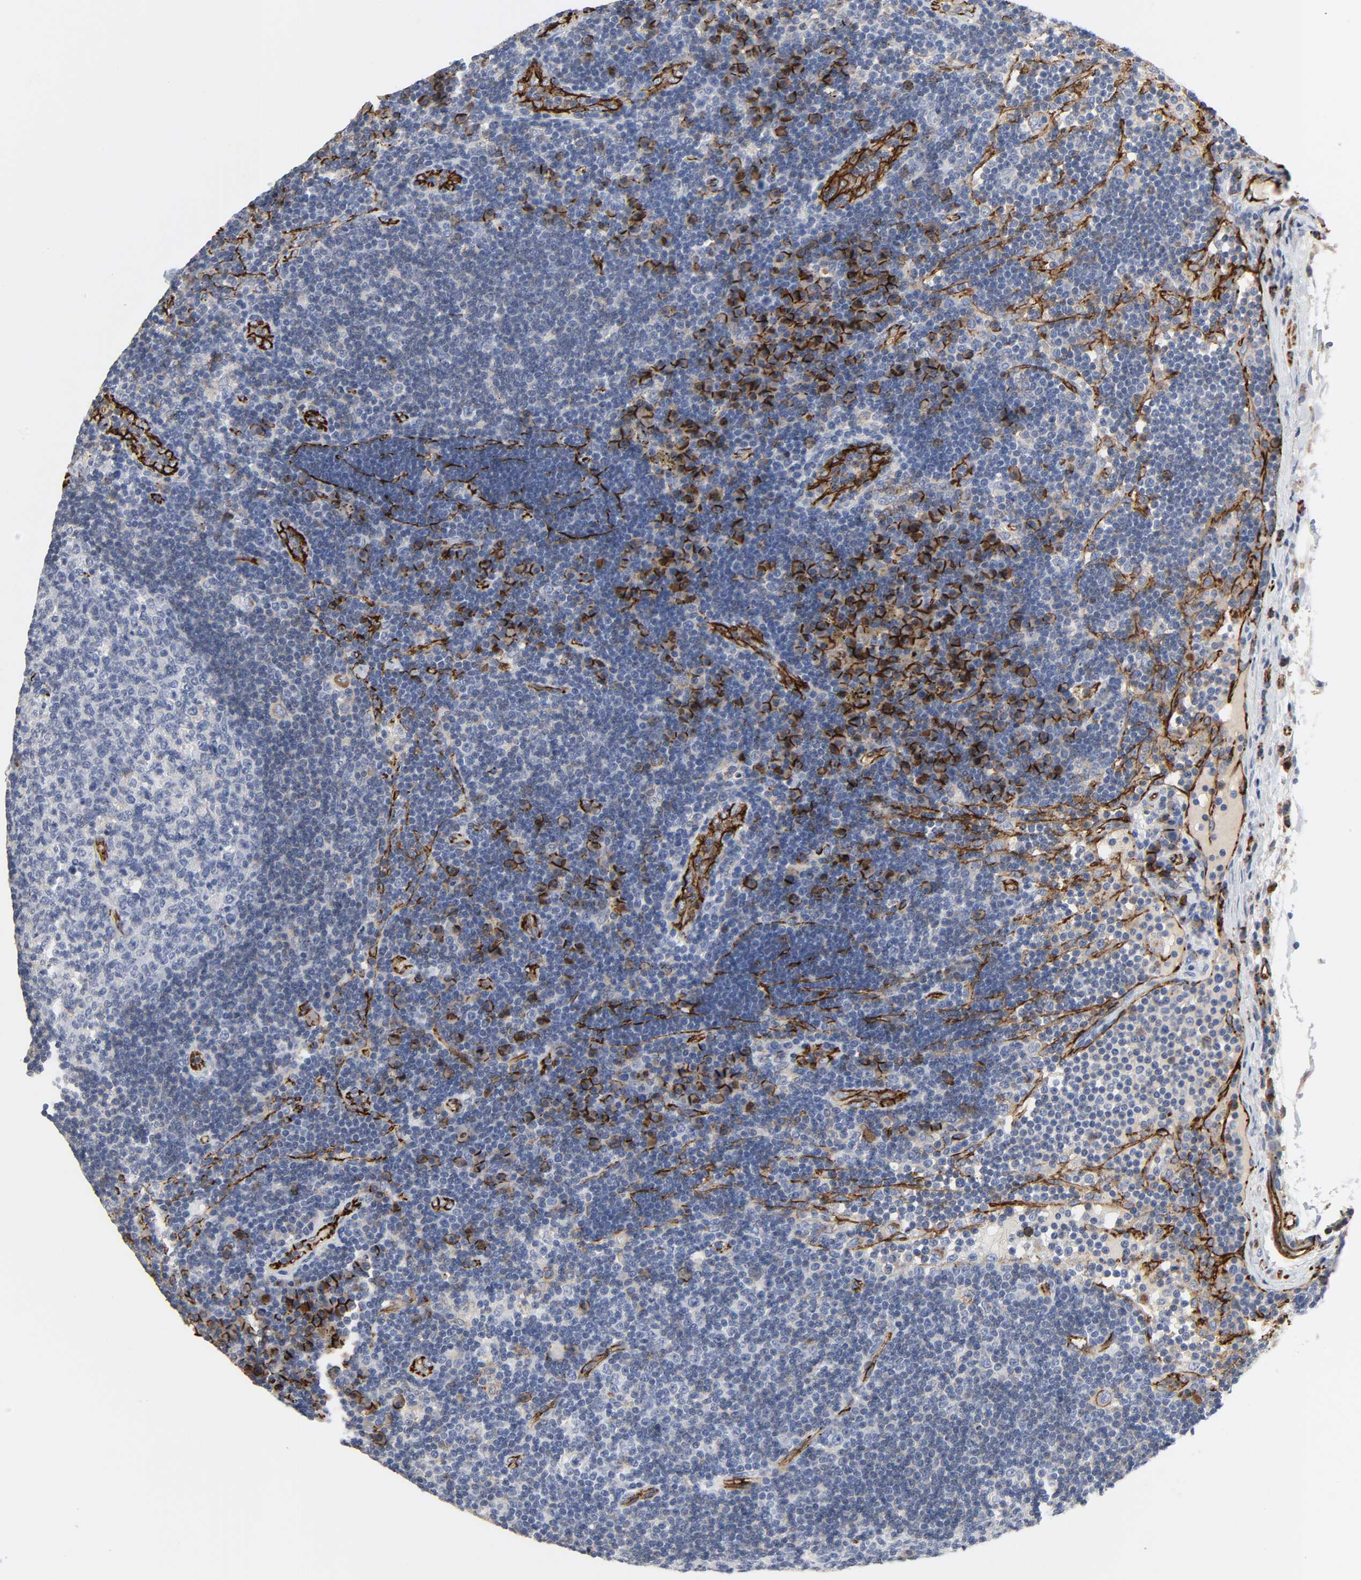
{"staining": {"intensity": "negative", "quantity": "none", "location": "none"}, "tissue": "lymph node", "cell_type": "Germinal center cells", "image_type": "normal", "snomed": [{"axis": "morphology", "description": "Normal tissue, NOS"}, {"axis": "morphology", "description": "Squamous cell carcinoma, metastatic, NOS"}, {"axis": "topography", "description": "Lymph node"}], "caption": "This is a photomicrograph of immunohistochemistry staining of benign lymph node, which shows no expression in germinal center cells.", "gene": "PECAM1", "patient": {"sex": "female", "age": 53}}